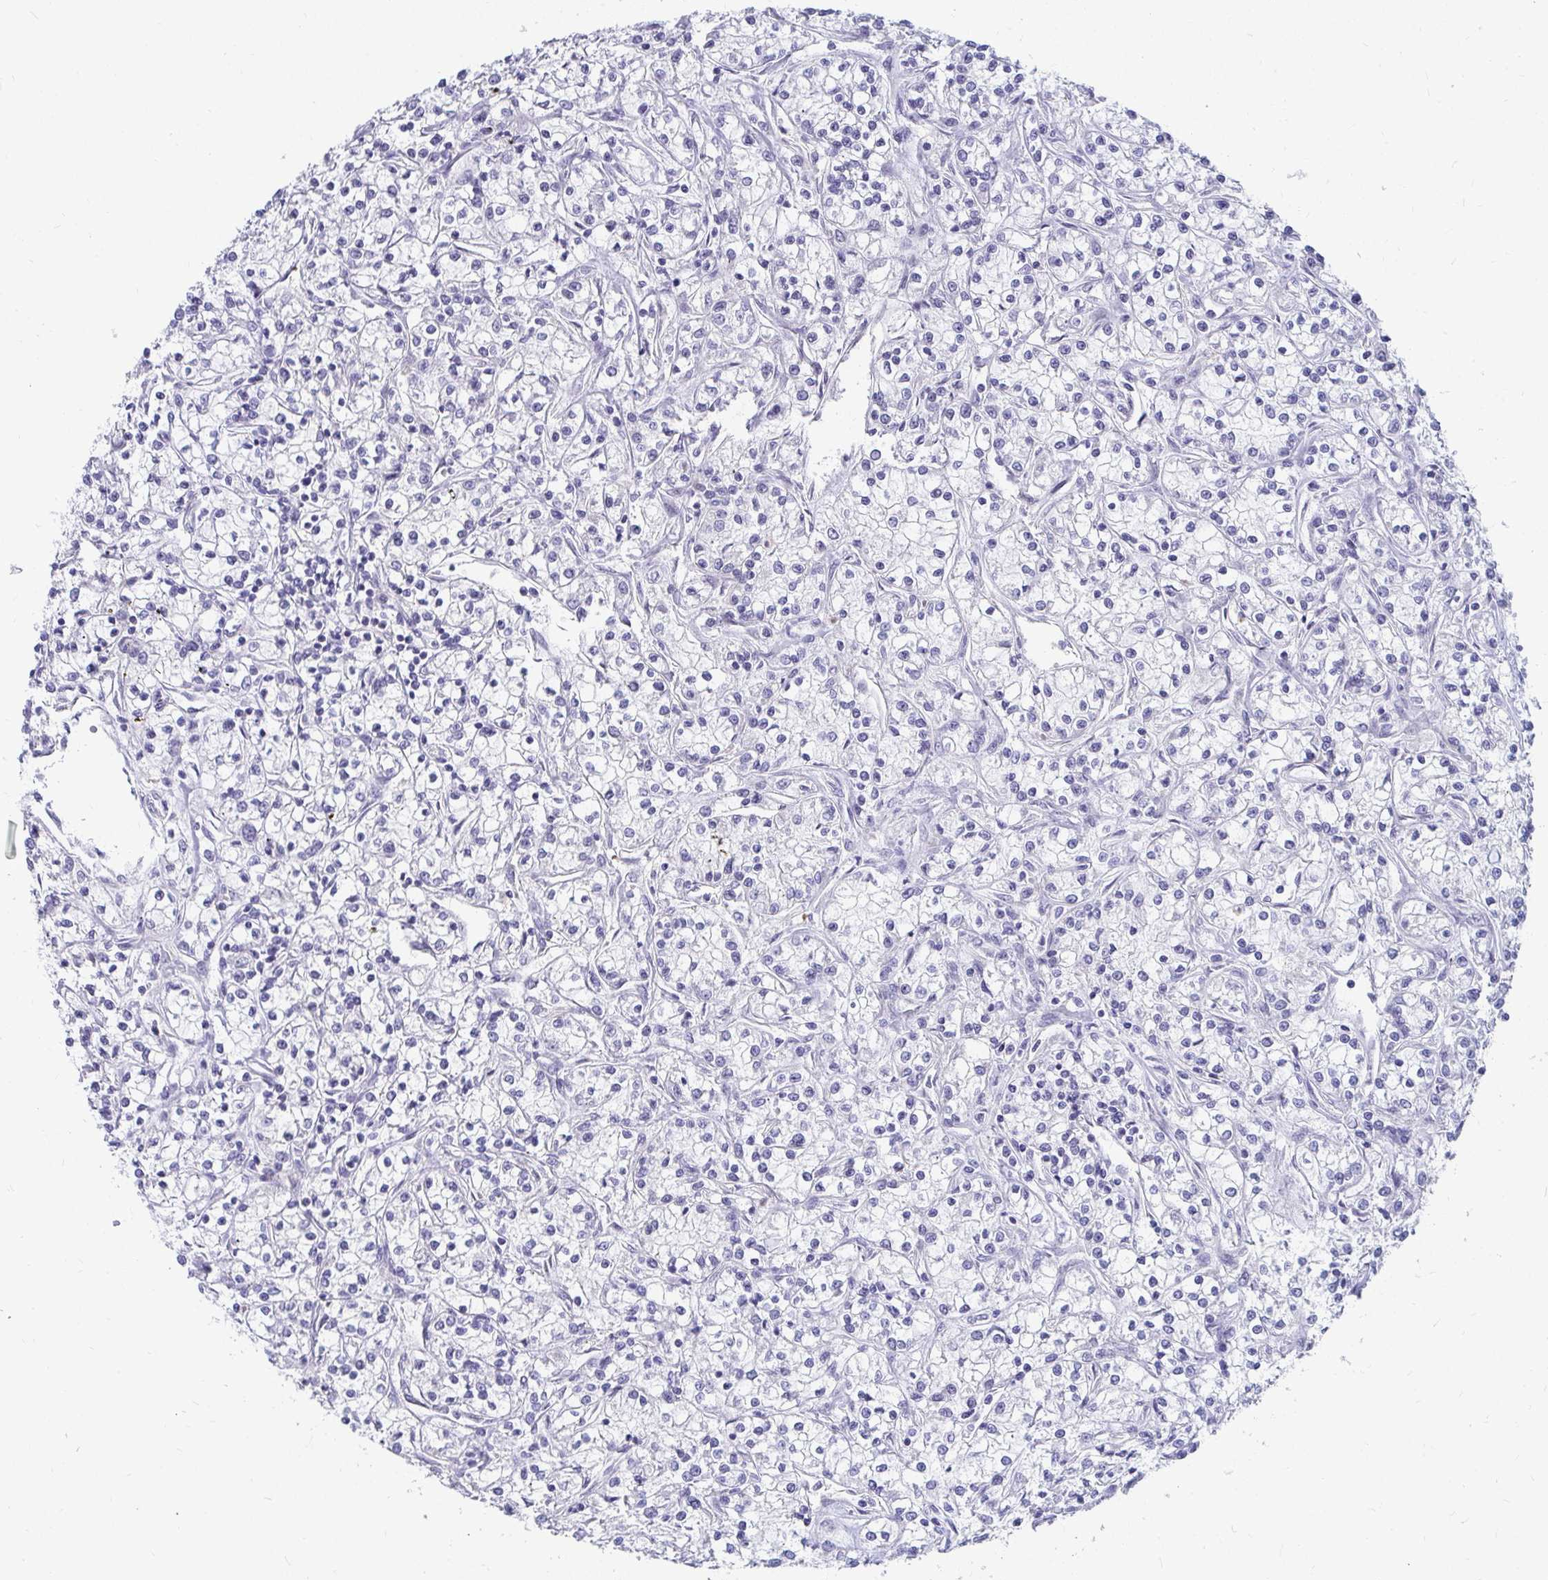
{"staining": {"intensity": "negative", "quantity": "none", "location": "none"}, "tissue": "renal cancer", "cell_type": "Tumor cells", "image_type": "cancer", "snomed": [{"axis": "morphology", "description": "Adenocarcinoma, NOS"}, {"axis": "topography", "description": "Kidney"}], "caption": "Protein analysis of adenocarcinoma (renal) demonstrates no significant expression in tumor cells.", "gene": "EXOC5", "patient": {"sex": "female", "age": 59}}